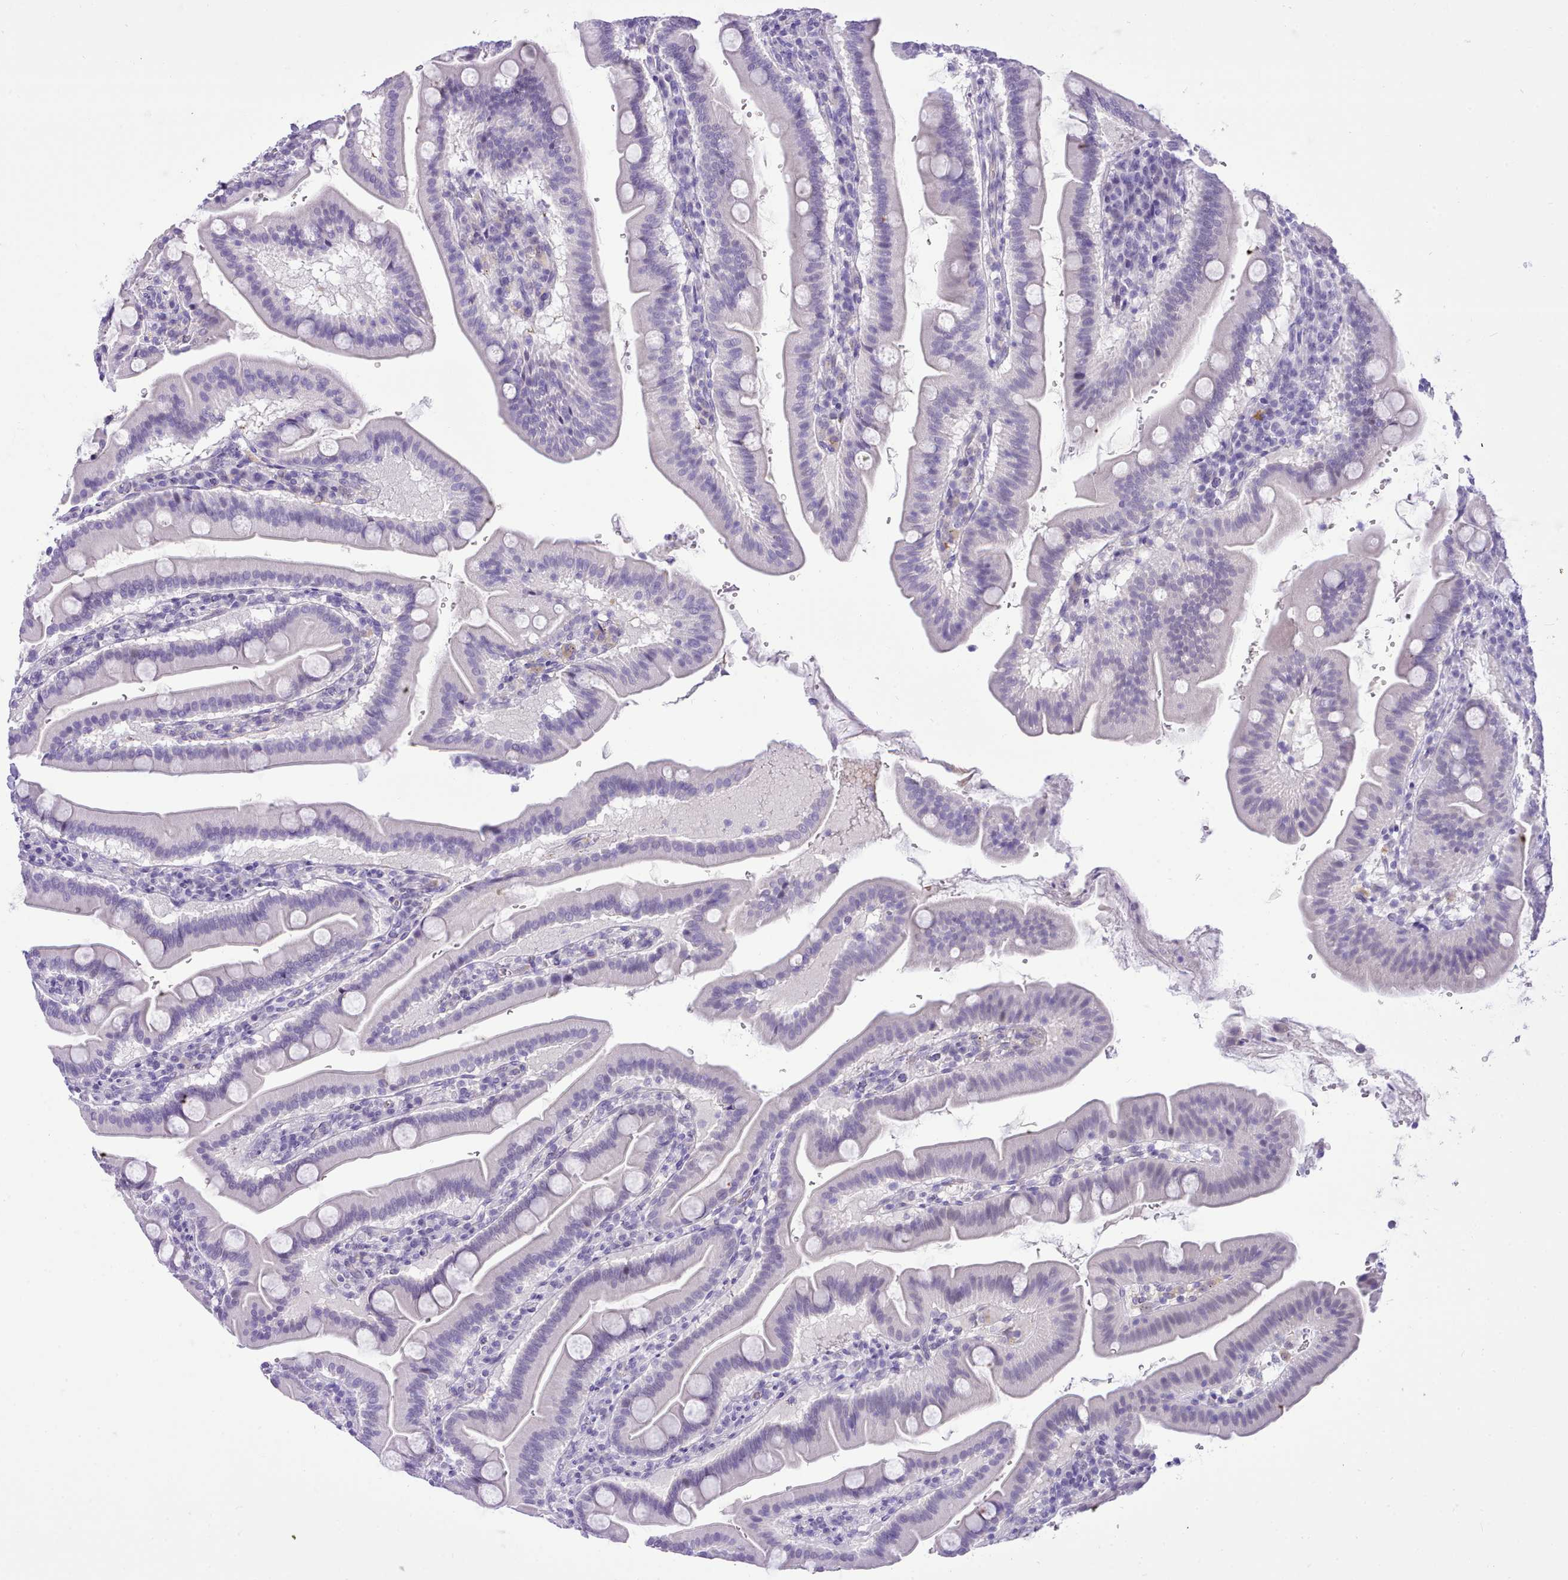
{"staining": {"intensity": "negative", "quantity": "none", "location": "none"}, "tissue": "duodenum", "cell_type": "Glandular cells", "image_type": "normal", "snomed": [{"axis": "morphology", "description": "Normal tissue, NOS"}, {"axis": "morphology", "description": "Adenocarcinoma, NOS"}, {"axis": "topography", "description": "Pancreas"}, {"axis": "topography", "description": "Duodenum"}], "caption": "High power microscopy image of an IHC micrograph of benign duodenum, revealing no significant expression in glandular cells. (Brightfield microscopy of DAB (3,3'-diaminobenzidine) immunohistochemistry at high magnification).", "gene": "LRRC37A2", "patient": {"sex": "male", "age": 50}}